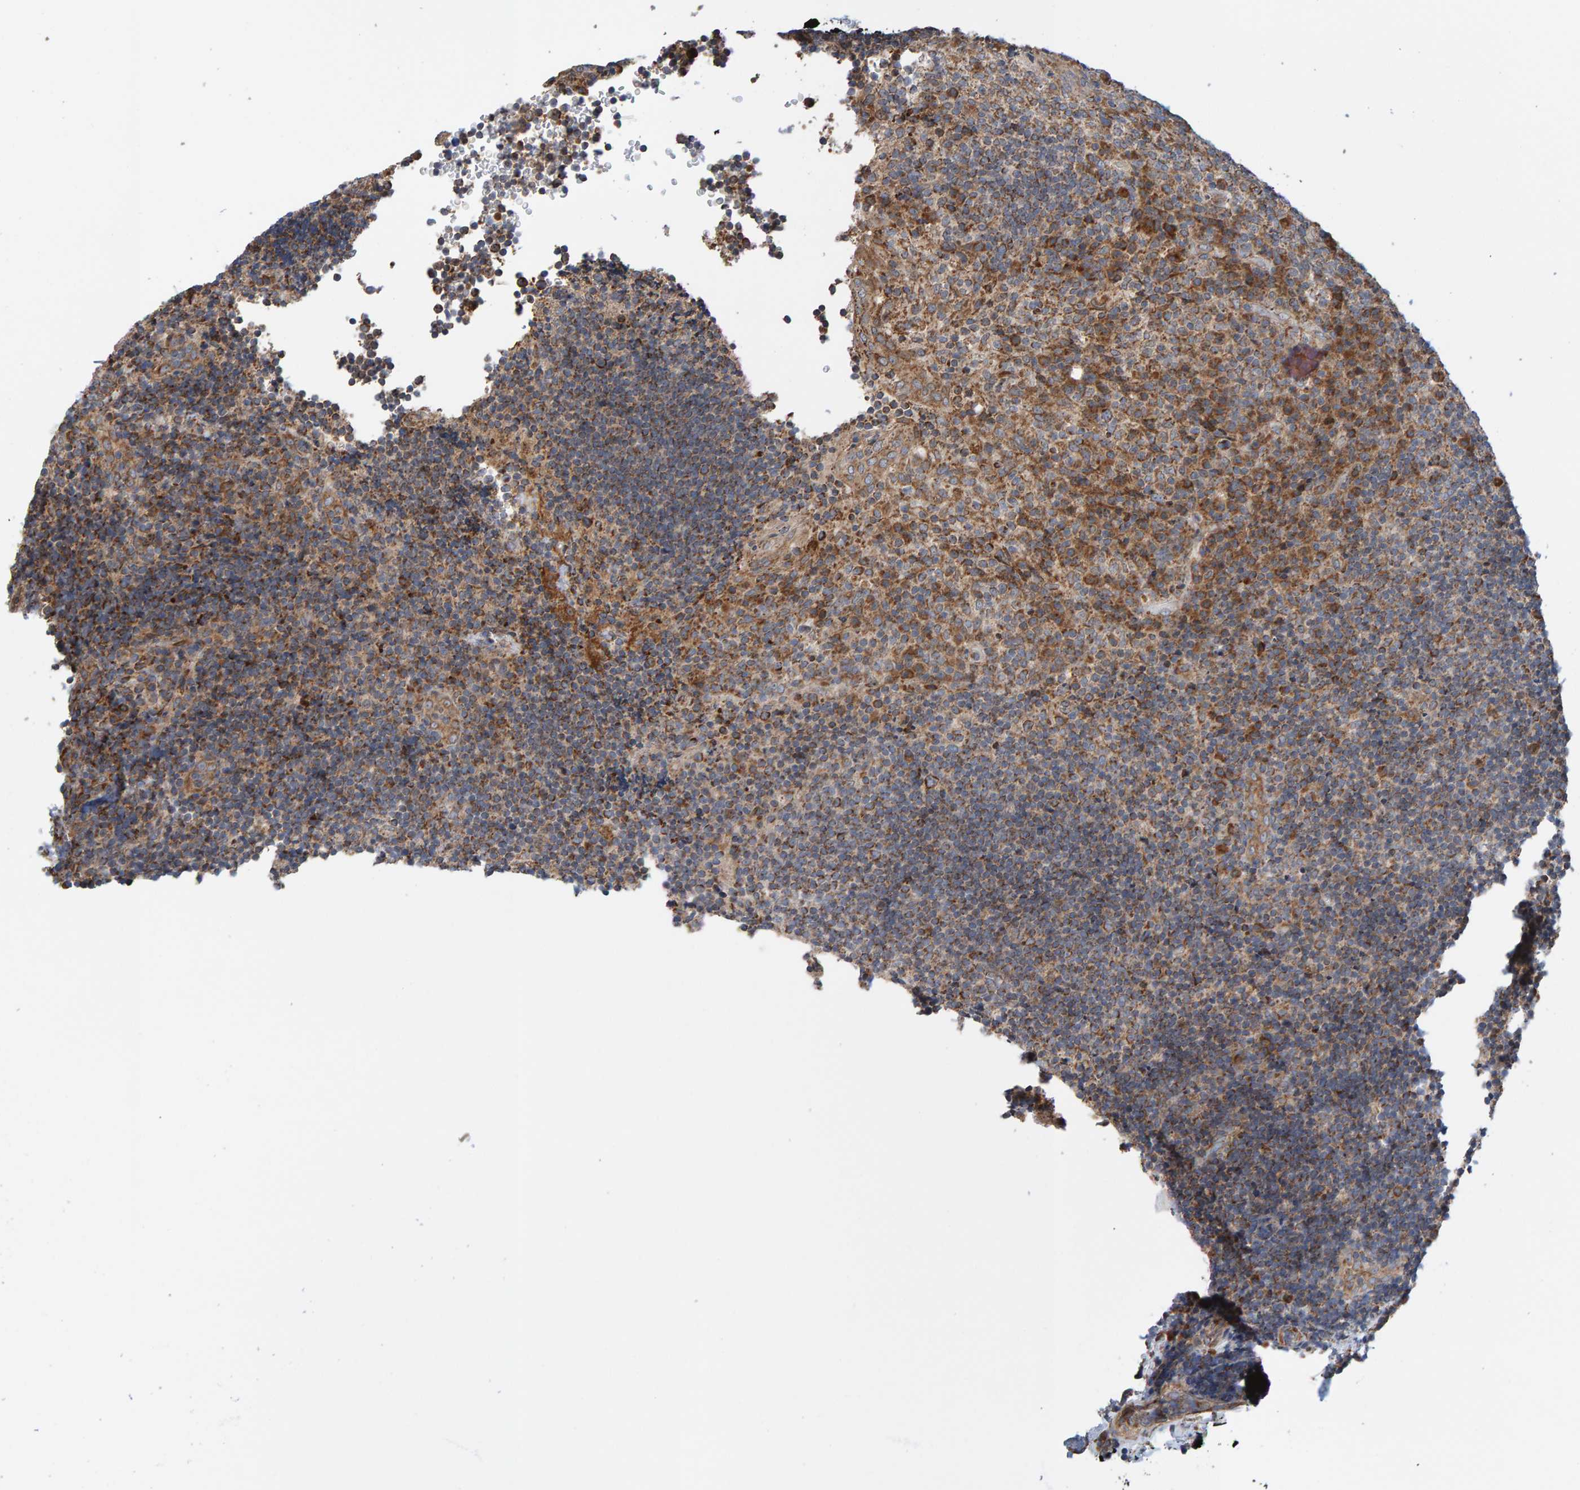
{"staining": {"intensity": "moderate", "quantity": ">75%", "location": "cytoplasmic/membranous"}, "tissue": "lymphoma", "cell_type": "Tumor cells", "image_type": "cancer", "snomed": [{"axis": "morphology", "description": "Malignant lymphoma, non-Hodgkin's type, High grade"}, {"axis": "topography", "description": "Tonsil"}], "caption": "Lymphoma stained with DAB immunohistochemistry (IHC) shows medium levels of moderate cytoplasmic/membranous expression in about >75% of tumor cells.", "gene": "MRPL45", "patient": {"sex": "female", "age": 36}}